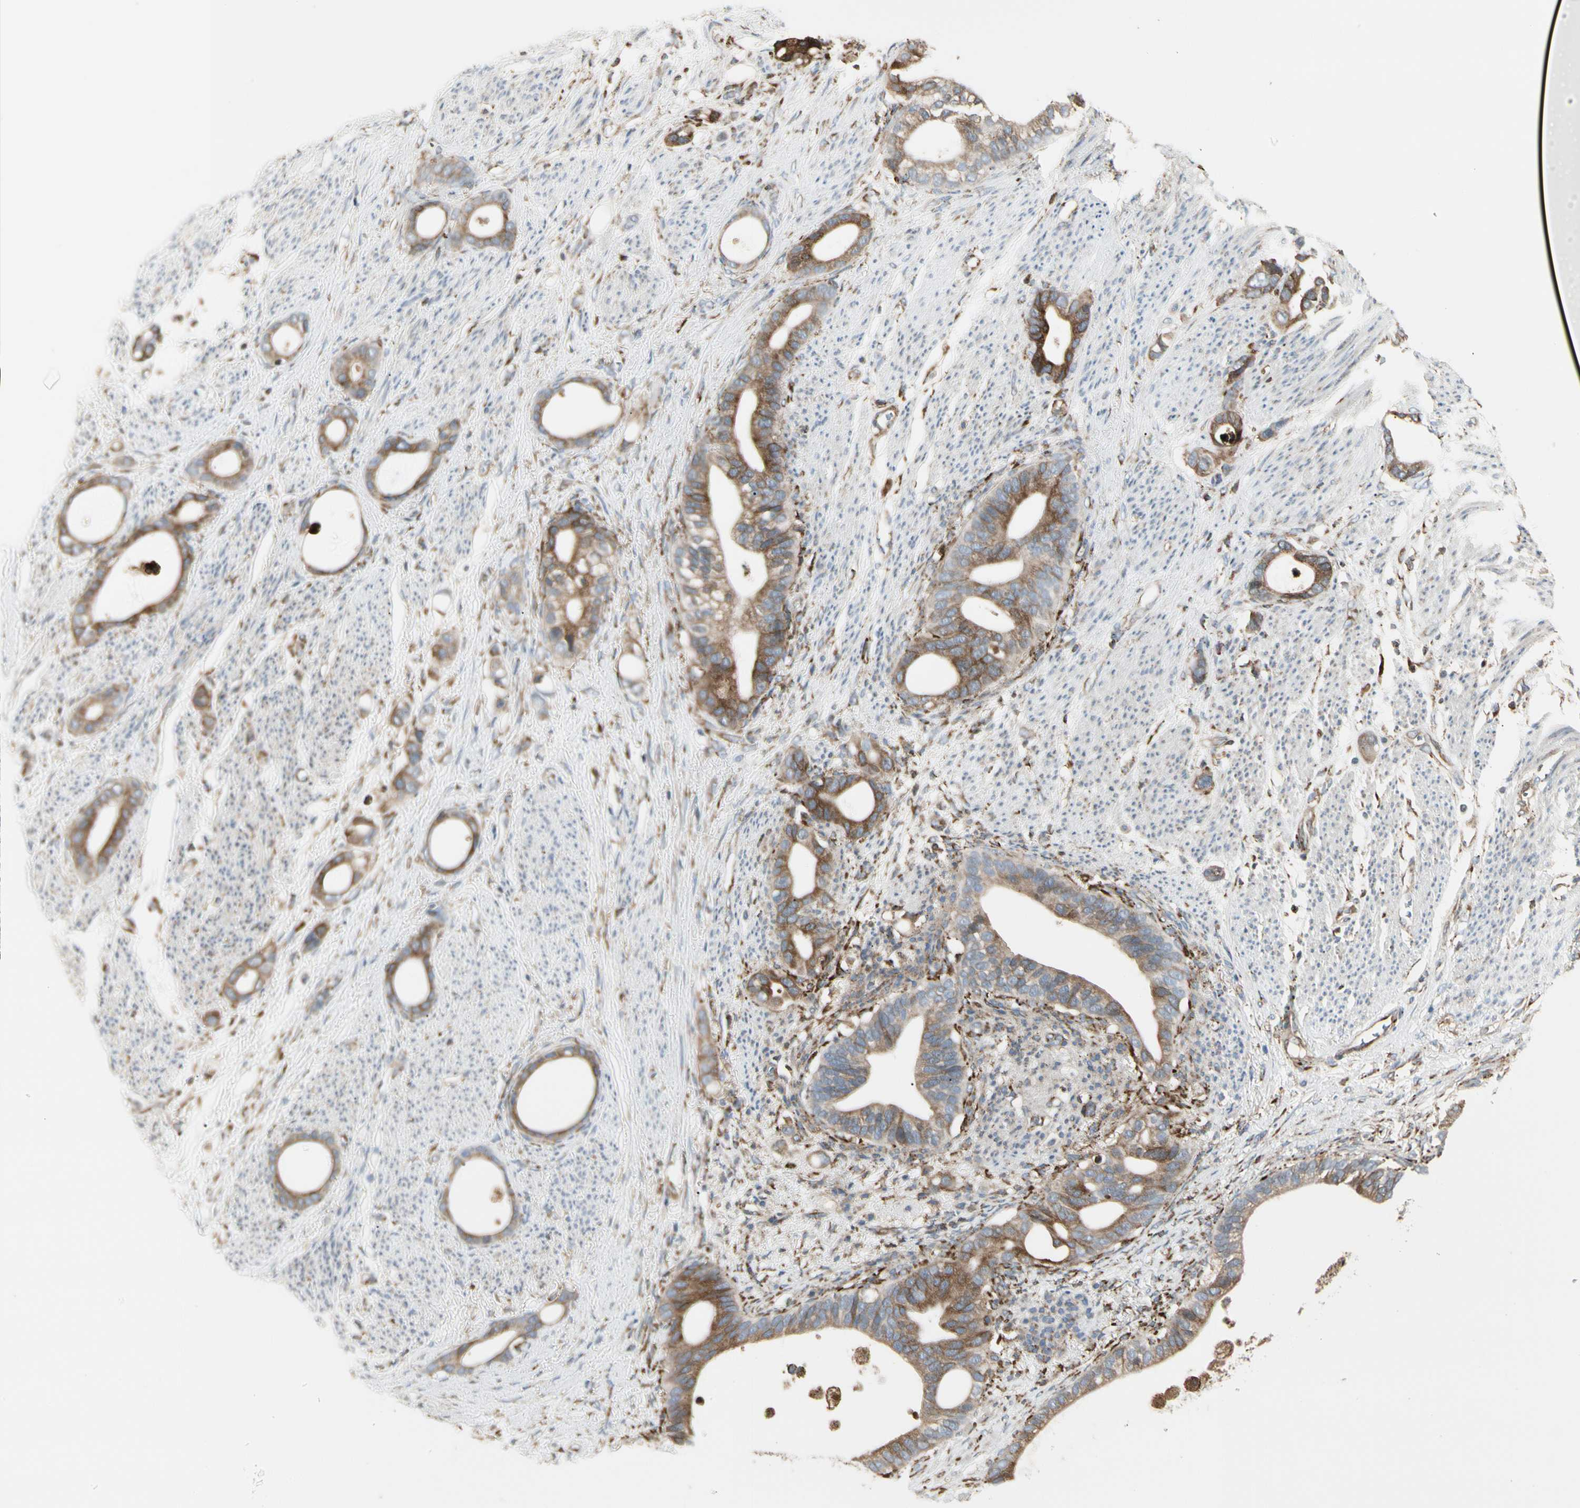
{"staining": {"intensity": "moderate", "quantity": ">75%", "location": "cytoplasmic/membranous"}, "tissue": "stomach cancer", "cell_type": "Tumor cells", "image_type": "cancer", "snomed": [{"axis": "morphology", "description": "Adenocarcinoma, NOS"}, {"axis": "topography", "description": "Stomach"}], "caption": "A histopathology image of stomach cancer stained for a protein demonstrates moderate cytoplasmic/membranous brown staining in tumor cells. (DAB = brown stain, brightfield microscopy at high magnification).", "gene": "HSP90B1", "patient": {"sex": "female", "age": 75}}